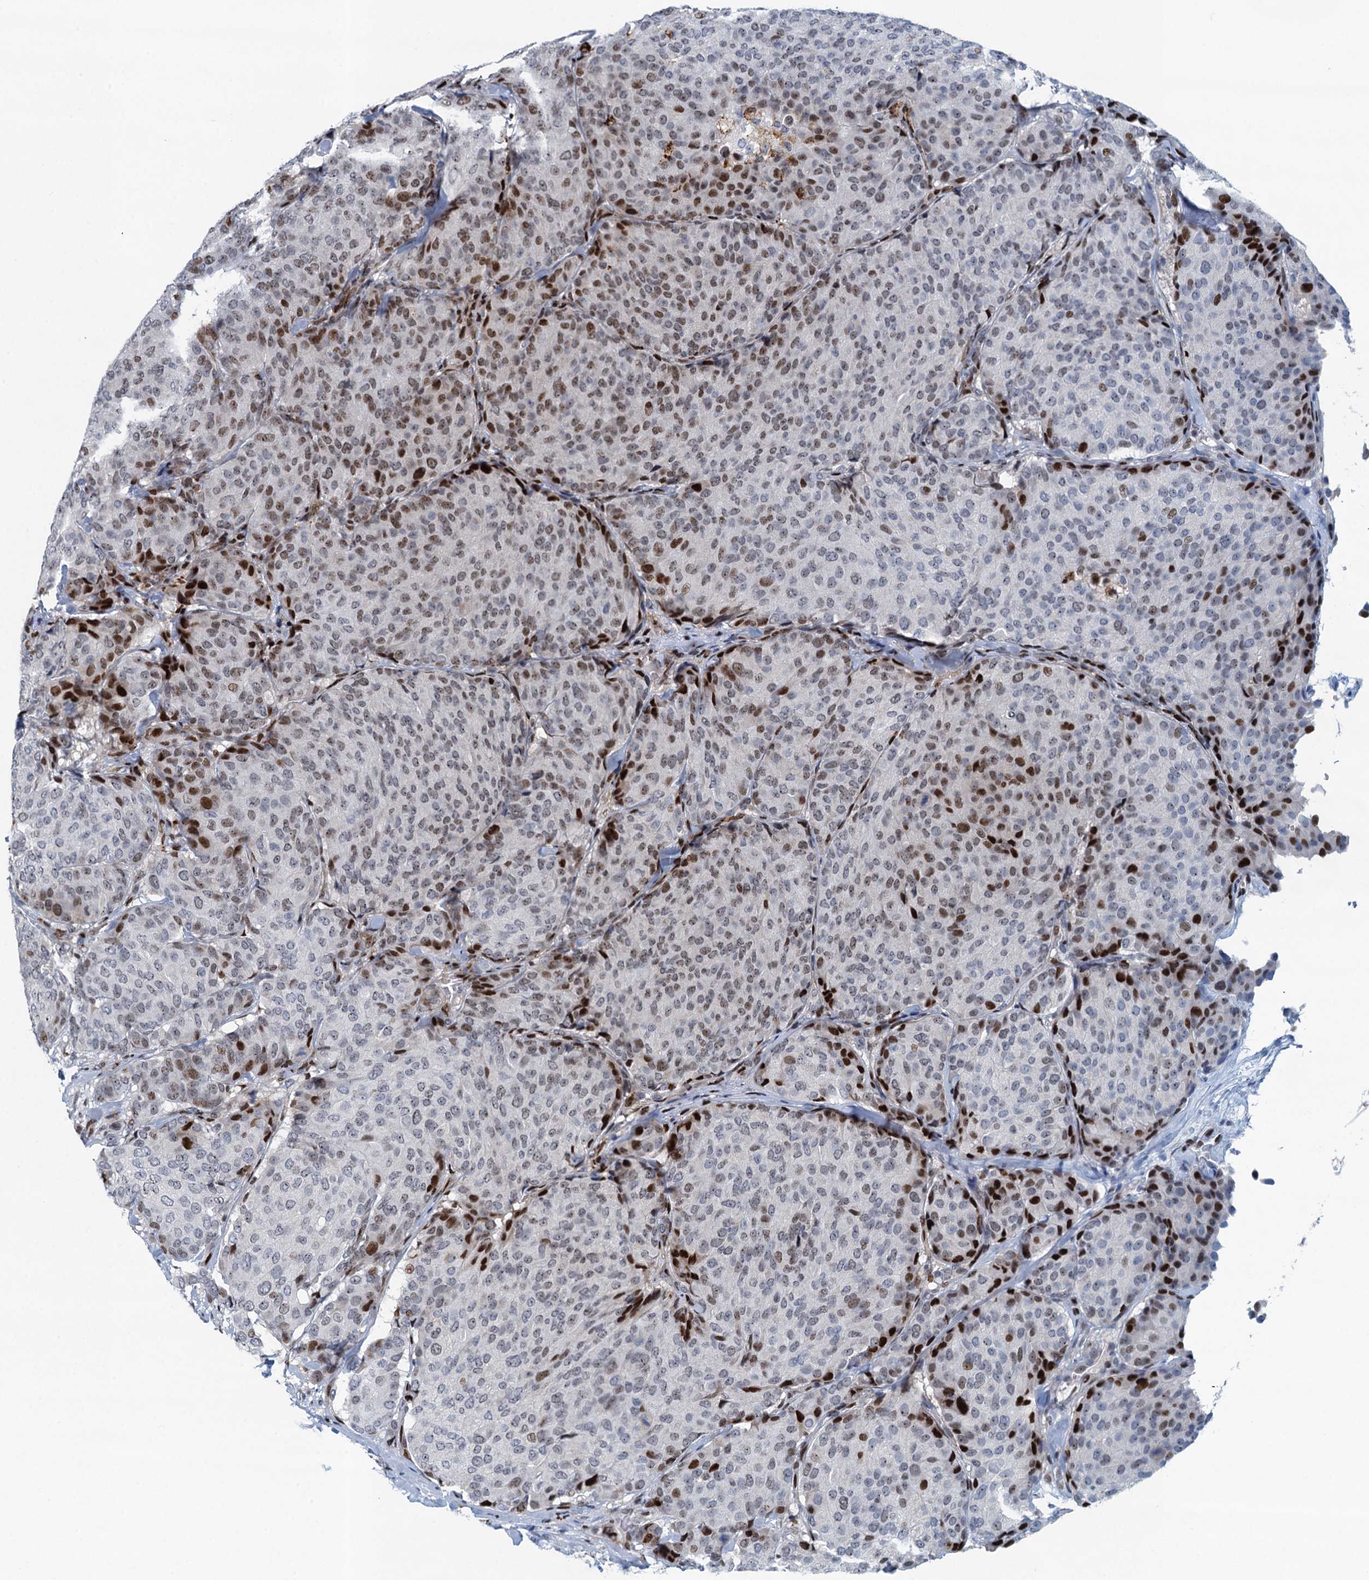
{"staining": {"intensity": "strong", "quantity": "25%-75%", "location": "nuclear"}, "tissue": "breast cancer", "cell_type": "Tumor cells", "image_type": "cancer", "snomed": [{"axis": "morphology", "description": "Duct carcinoma"}, {"axis": "topography", "description": "Breast"}], "caption": "Intraductal carcinoma (breast) stained with a protein marker reveals strong staining in tumor cells.", "gene": "ANKRD13D", "patient": {"sex": "female", "age": 75}}